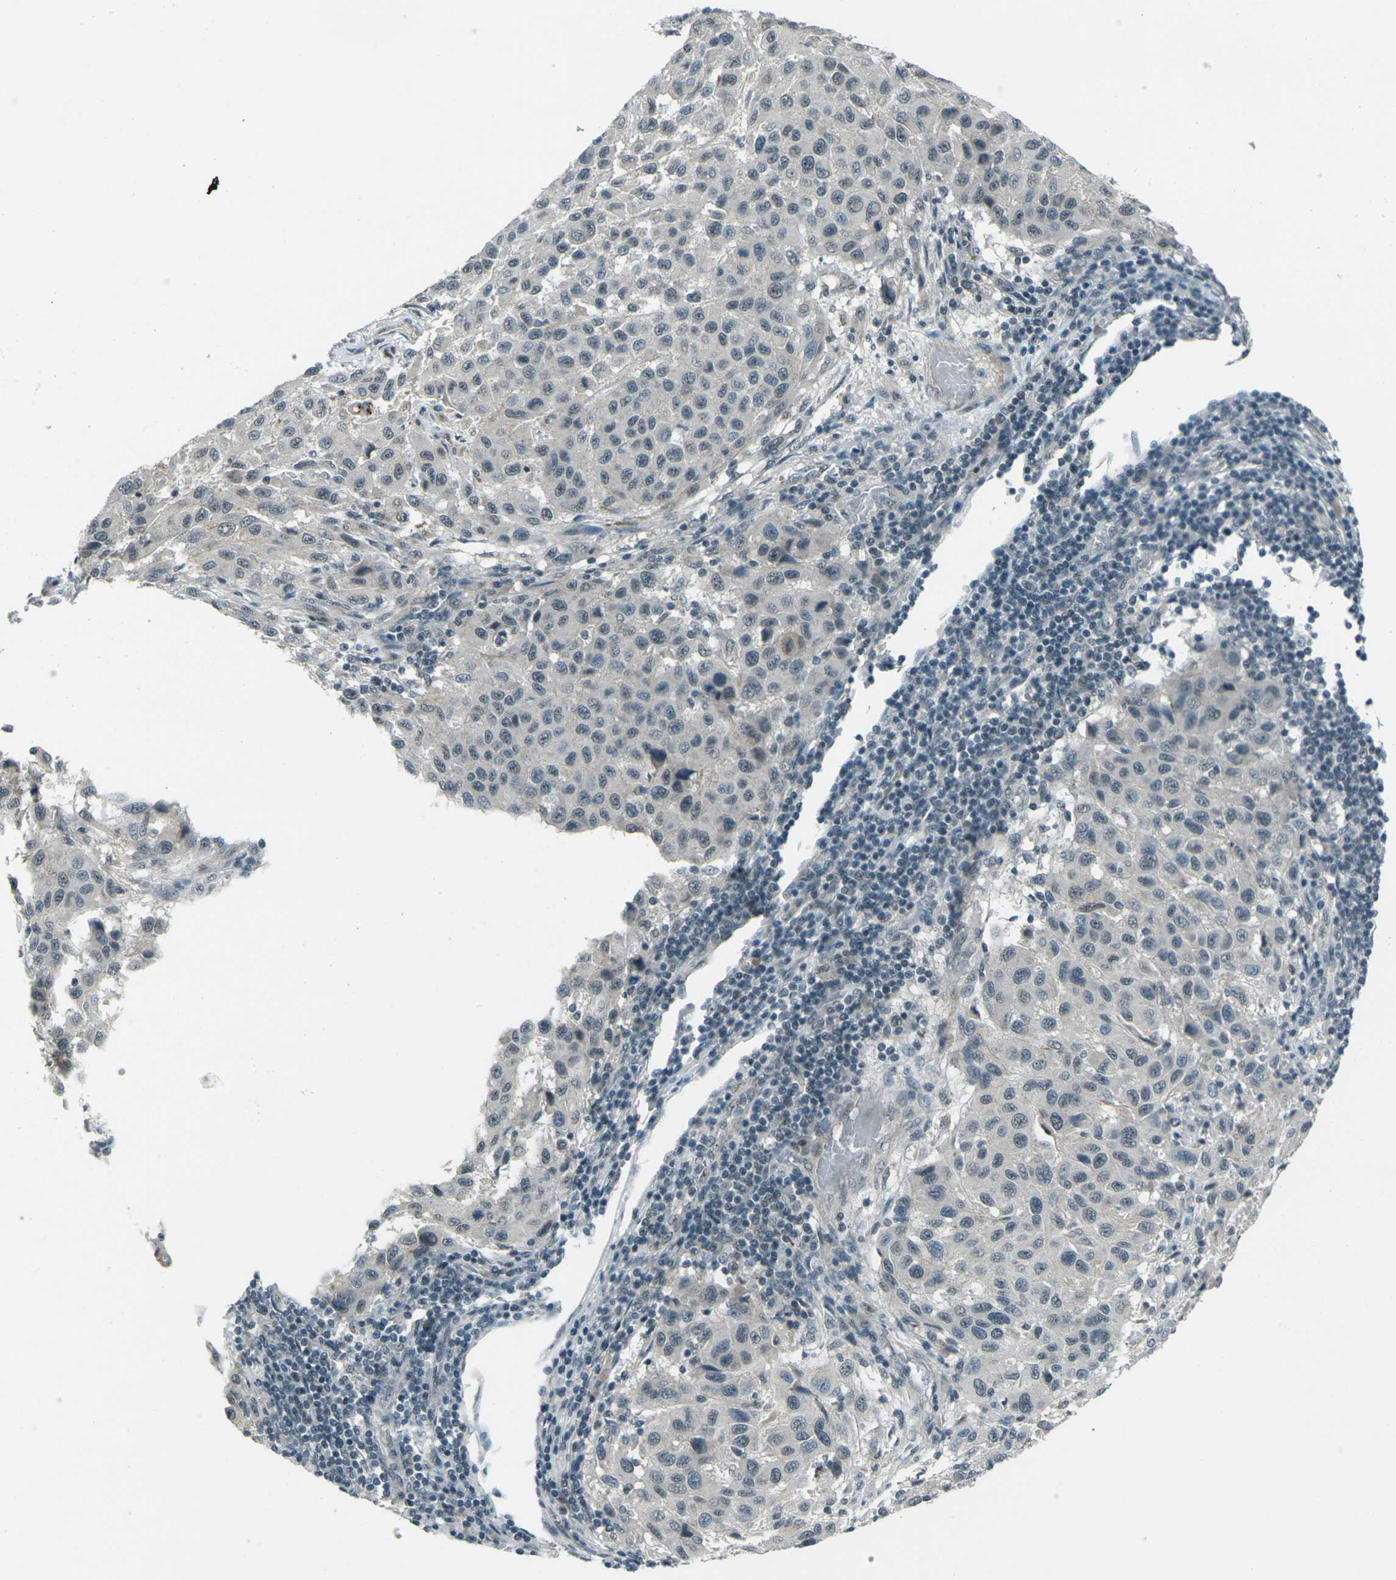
{"staining": {"intensity": "negative", "quantity": "none", "location": "none"}, "tissue": "melanoma", "cell_type": "Tumor cells", "image_type": "cancer", "snomed": [{"axis": "morphology", "description": "Malignant melanoma, Metastatic site"}, {"axis": "topography", "description": "Lymph node"}], "caption": "Immunohistochemistry micrograph of human melanoma stained for a protein (brown), which displays no staining in tumor cells.", "gene": "GPR19", "patient": {"sex": "male", "age": 61}}